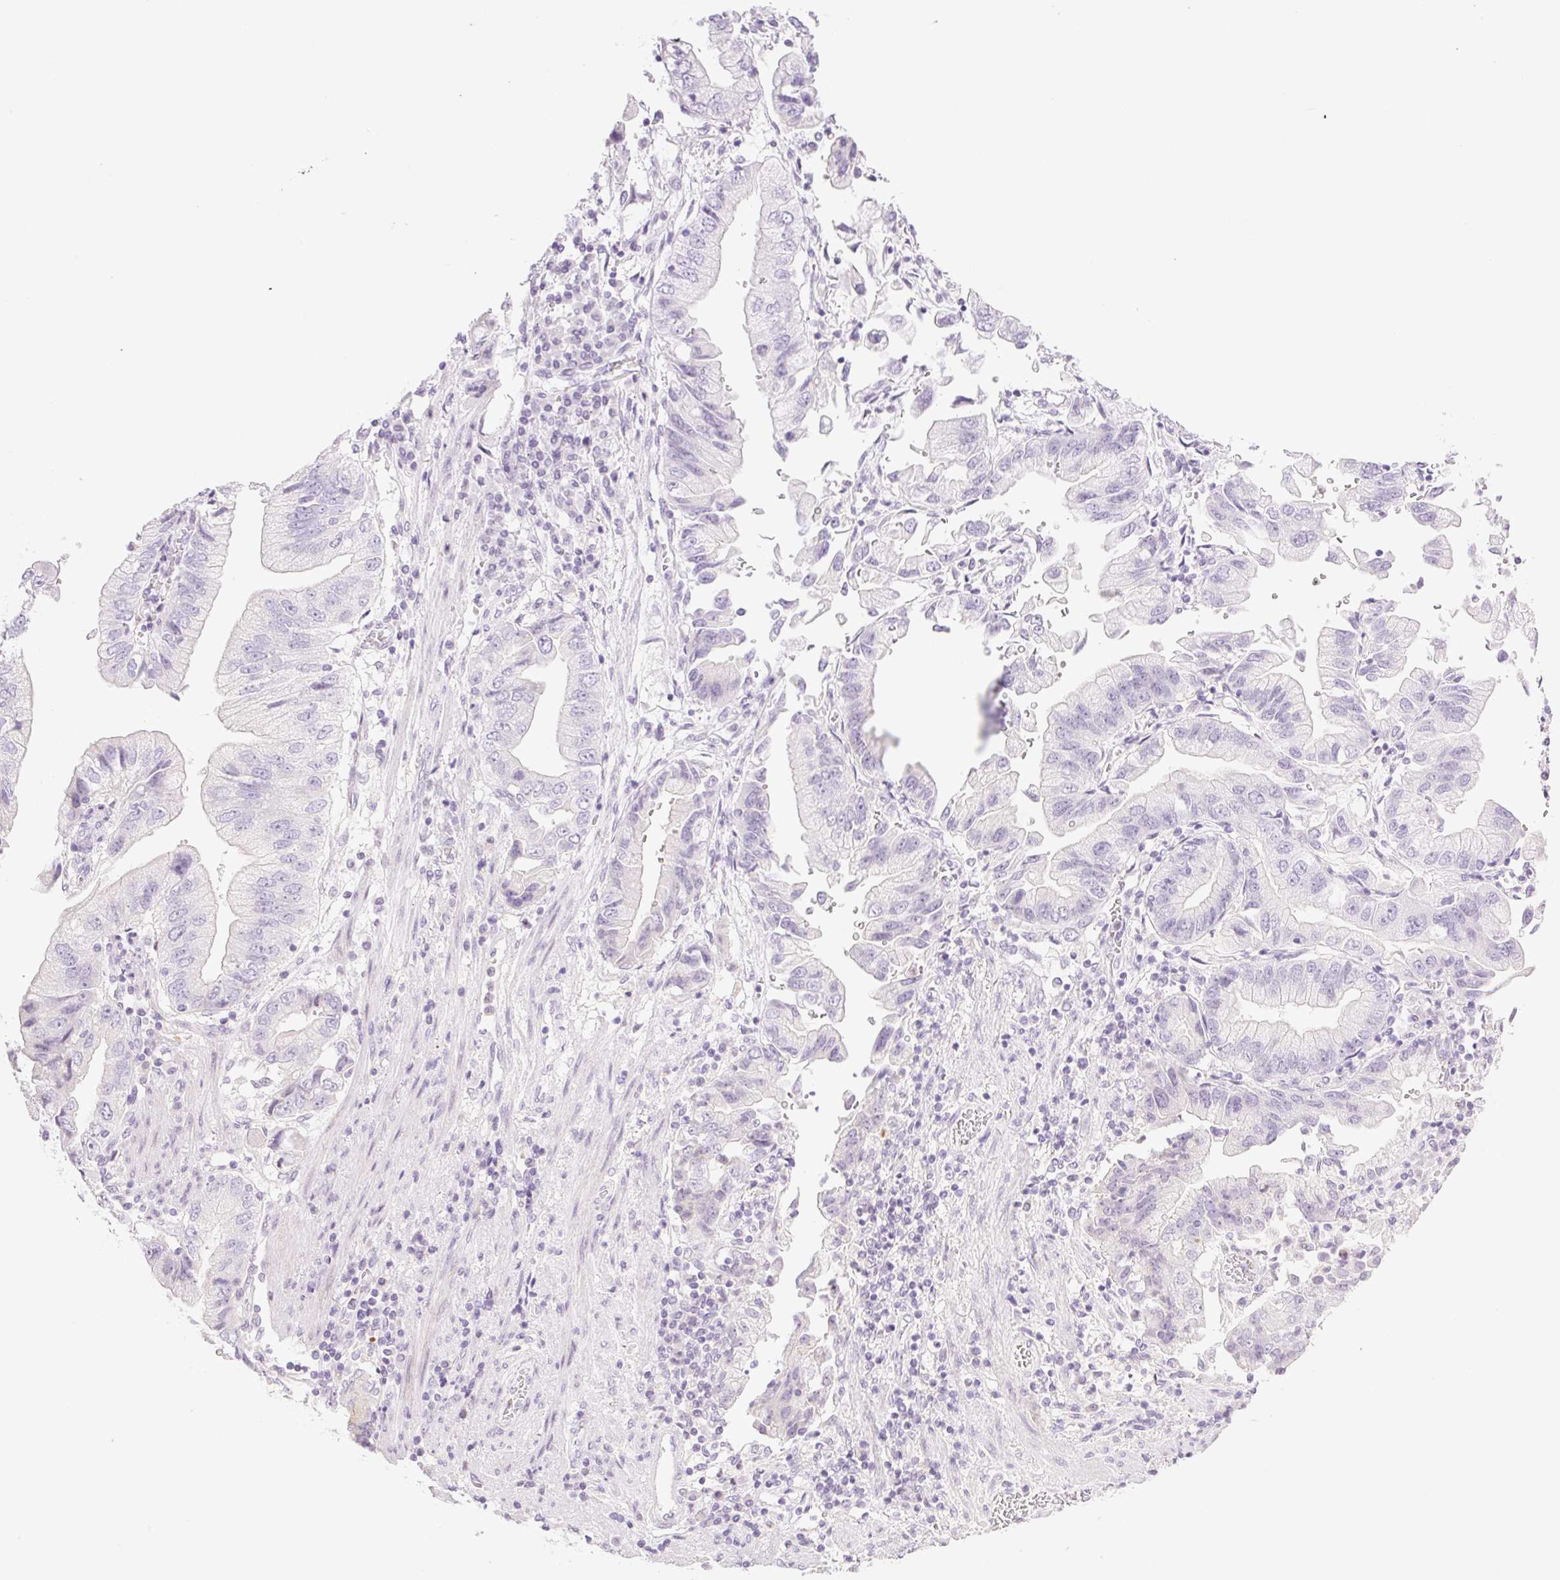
{"staining": {"intensity": "negative", "quantity": "none", "location": "none"}, "tissue": "stomach cancer", "cell_type": "Tumor cells", "image_type": "cancer", "snomed": [{"axis": "morphology", "description": "Adenocarcinoma, NOS"}, {"axis": "topography", "description": "Stomach"}], "caption": "Tumor cells are negative for protein expression in human stomach cancer (adenocarcinoma). (DAB immunohistochemistry (IHC) visualized using brightfield microscopy, high magnification).", "gene": "TBX15", "patient": {"sex": "male", "age": 62}}